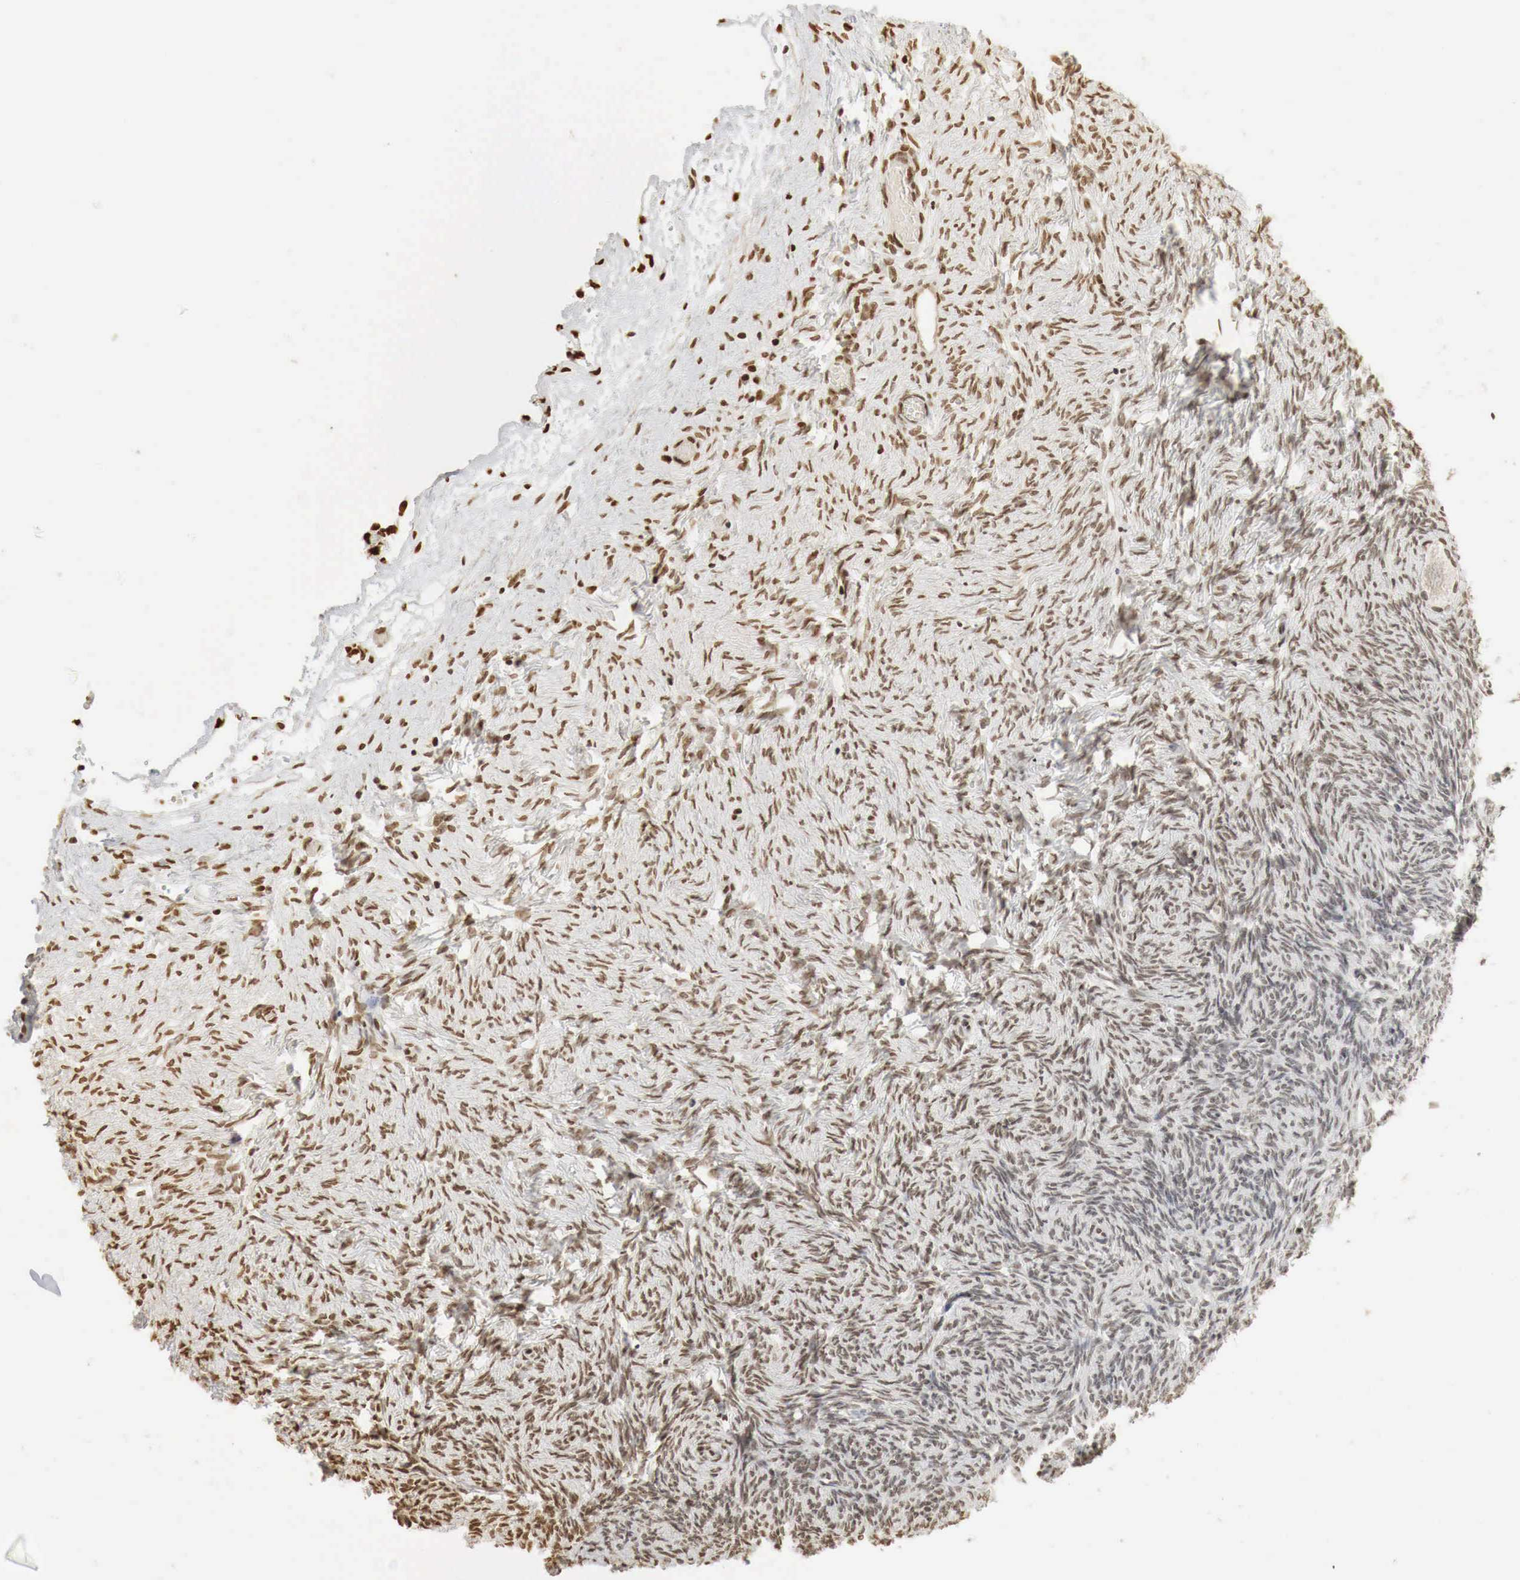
{"staining": {"intensity": "negative", "quantity": "none", "location": "none"}, "tissue": "ovary", "cell_type": "Follicle cells", "image_type": "normal", "snomed": [{"axis": "morphology", "description": "Normal tissue, NOS"}, {"axis": "topography", "description": "Ovary"}], "caption": "This micrograph is of benign ovary stained with immunohistochemistry to label a protein in brown with the nuclei are counter-stained blue. There is no expression in follicle cells. Nuclei are stained in blue.", "gene": "ERBB4", "patient": {"sex": "female", "age": 32}}